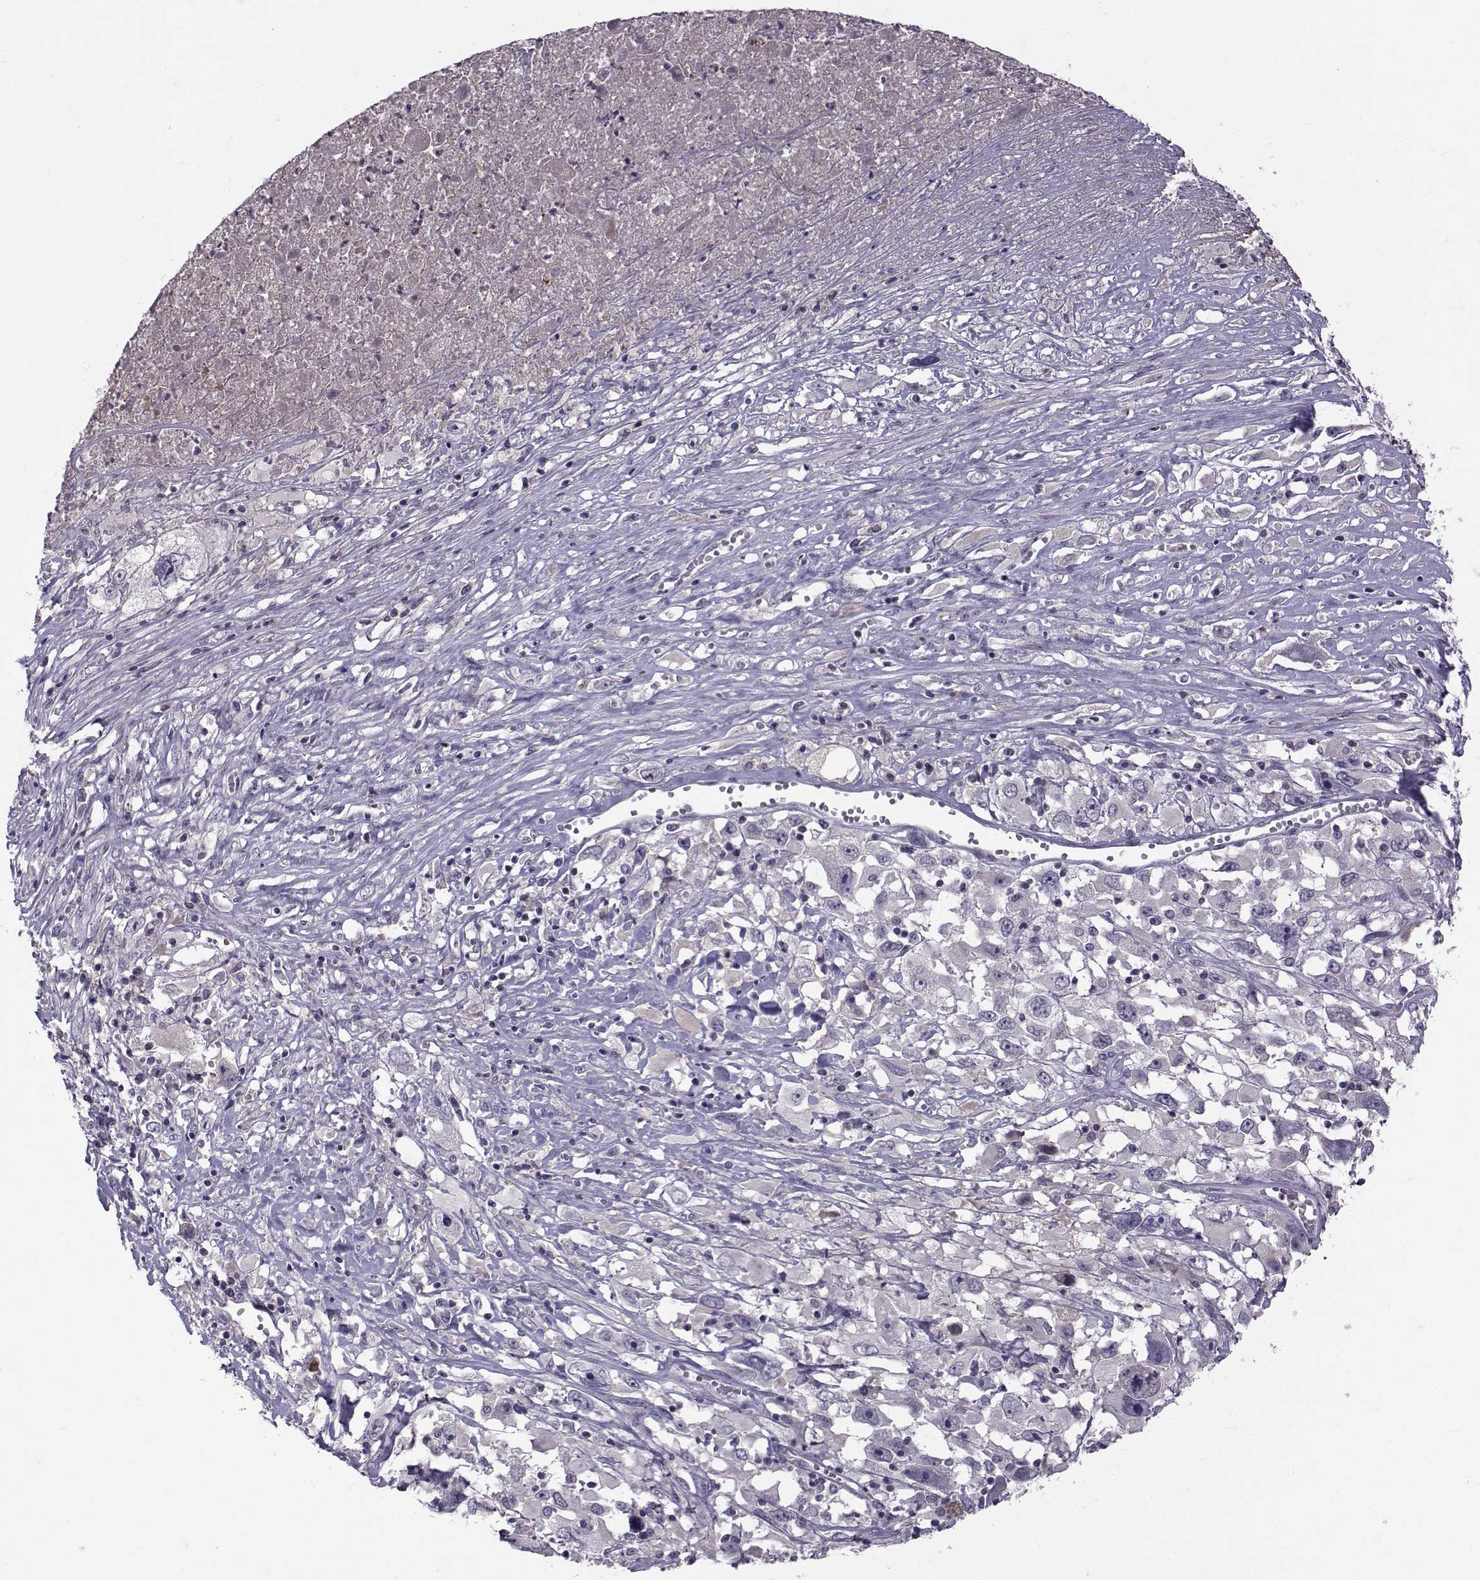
{"staining": {"intensity": "negative", "quantity": "none", "location": "none"}, "tissue": "melanoma", "cell_type": "Tumor cells", "image_type": "cancer", "snomed": [{"axis": "morphology", "description": "Malignant melanoma, Metastatic site"}, {"axis": "topography", "description": "Soft tissue"}], "caption": "Immunohistochemistry of melanoma exhibits no positivity in tumor cells.", "gene": "TNFRSF11B", "patient": {"sex": "male", "age": 50}}